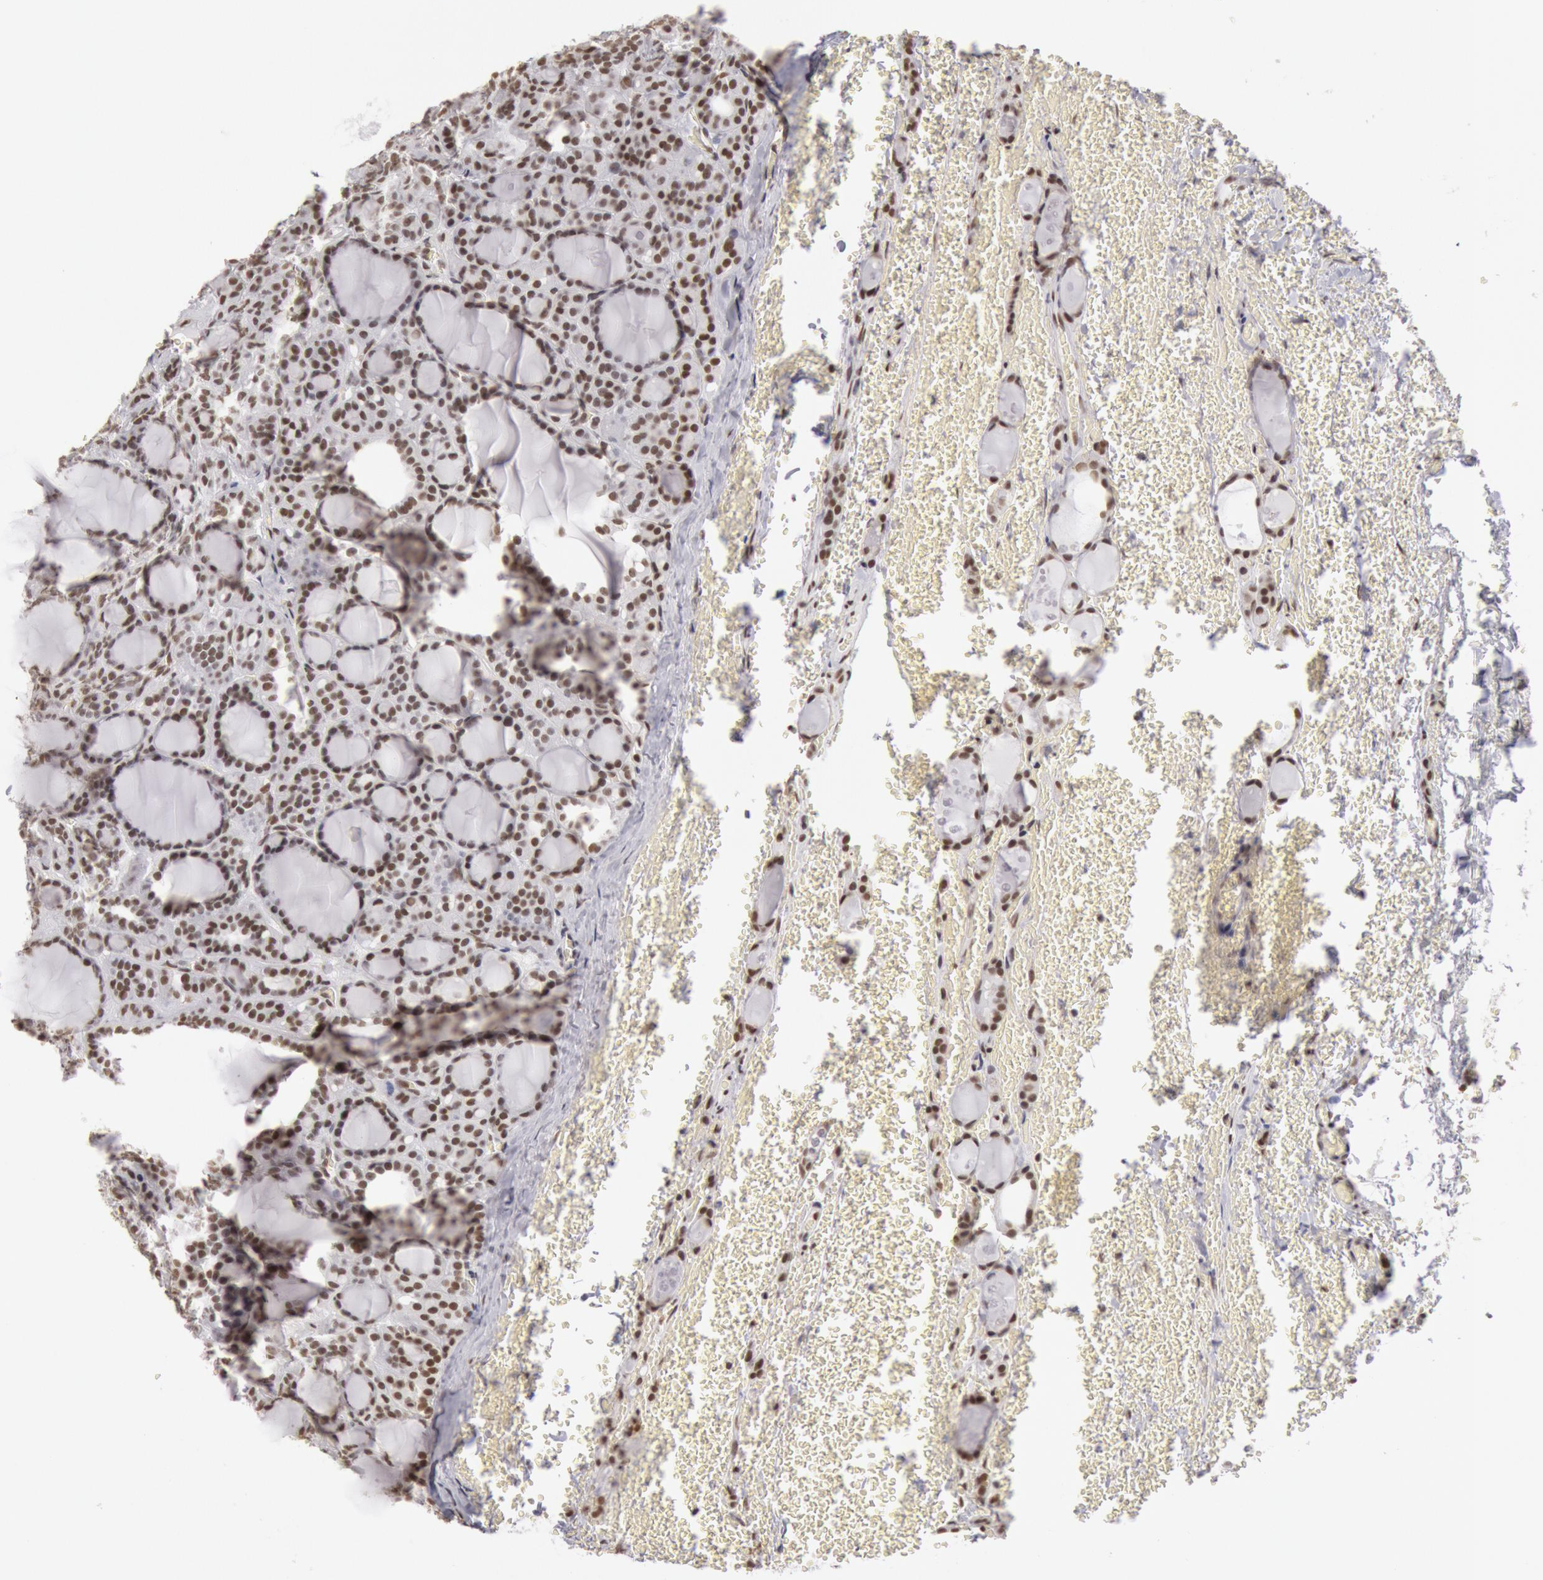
{"staining": {"intensity": "strong", "quantity": ">75%", "location": "nuclear"}, "tissue": "thyroid cancer", "cell_type": "Tumor cells", "image_type": "cancer", "snomed": [{"axis": "morphology", "description": "Follicular adenoma carcinoma, NOS"}, {"axis": "topography", "description": "Thyroid gland"}], "caption": "Immunohistochemistry (IHC) (DAB (3,3'-diaminobenzidine)) staining of human thyroid cancer (follicular adenoma carcinoma) demonstrates strong nuclear protein expression in approximately >75% of tumor cells. Using DAB (brown) and hematoxylin (blue) stains, captured at high magnification using brightfield microscopy.", "gene": "ESS2", "patient": {"sex": "female", "age": 71}}